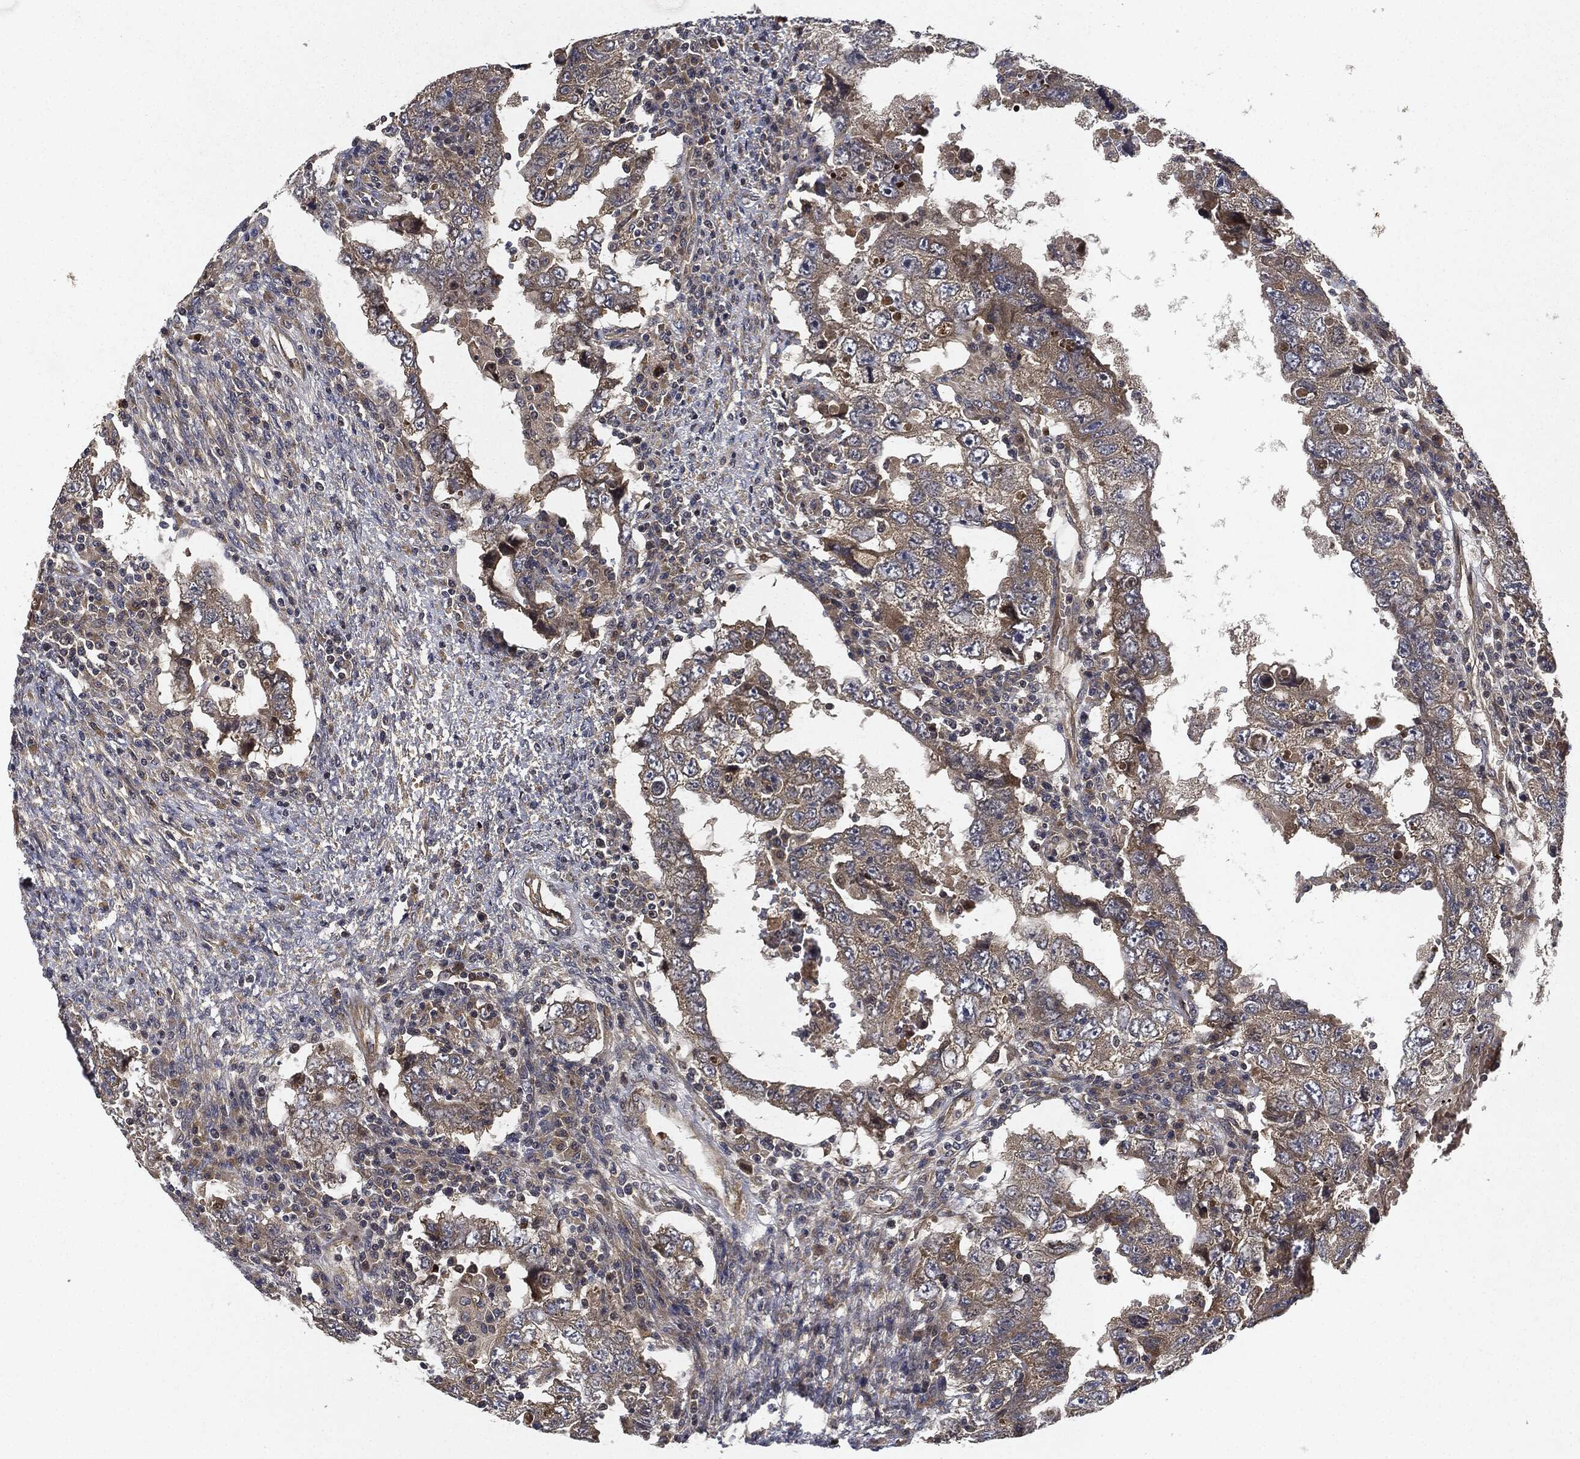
{"staining": {"intensity": "weak", "quantity": "25%-75%", "location": "cytoplasmic/membranous"}, "tissue": "testis cancer", "cell_type": "Tumor cells", "image_type": "cancer", "snomed": [{"axis": "morphology", "description": "Carcinoma, Embryonal, NOS"}, {"axis": "topography", "description": "Testis"}], "caption": "The micrograph demonstrates staining of testis cancer (embryonal carcinoma), revealing weak cytoplasmic/membranous protein positivity (brown color) within tumor cells. (DAB IHC with brightfield microscopy, high magnification).", "gene": "MLST8", "patient": {"sex": "male", "age": 26}}